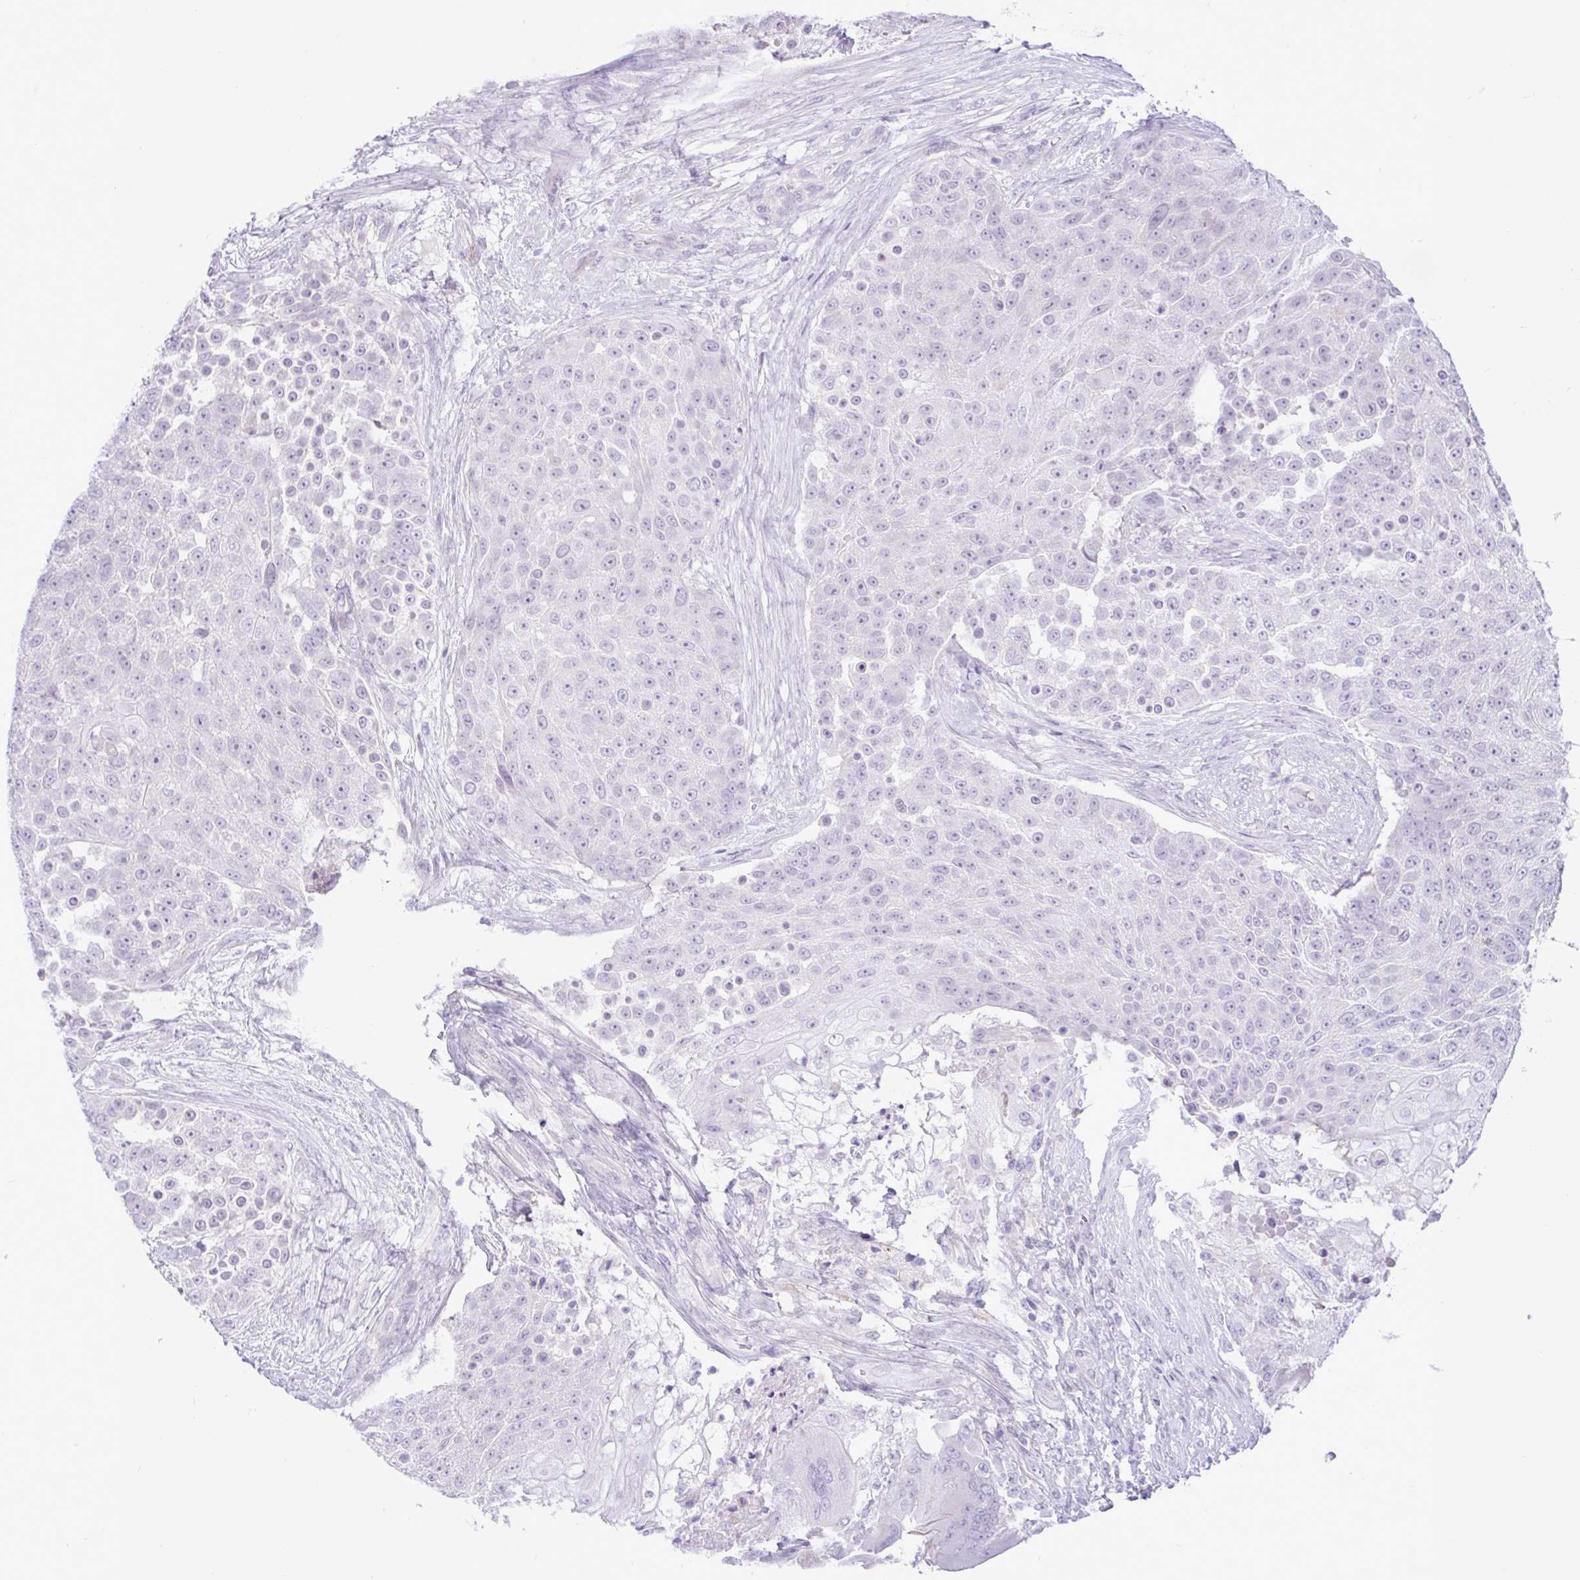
{"staining": {"intensity": "negative", "quantity": "none", "location": "none"}, "tissue": "urothelial cancer", "cell_type": "Tumor cells", "image_type": "cancer", "snomed": [{"axis": "morphology", "description": "Urothelial carcinoma, High grade"}, {"axis": "topography", "description": "Urinary bladder"}], "caption": "IHC photomicrograph of human urothelial cancer stained for a protein (brown), which displays no positivity in tumor cells.", "gene": "ZNF101", "patient": {"sex": "female", "age": 63}}